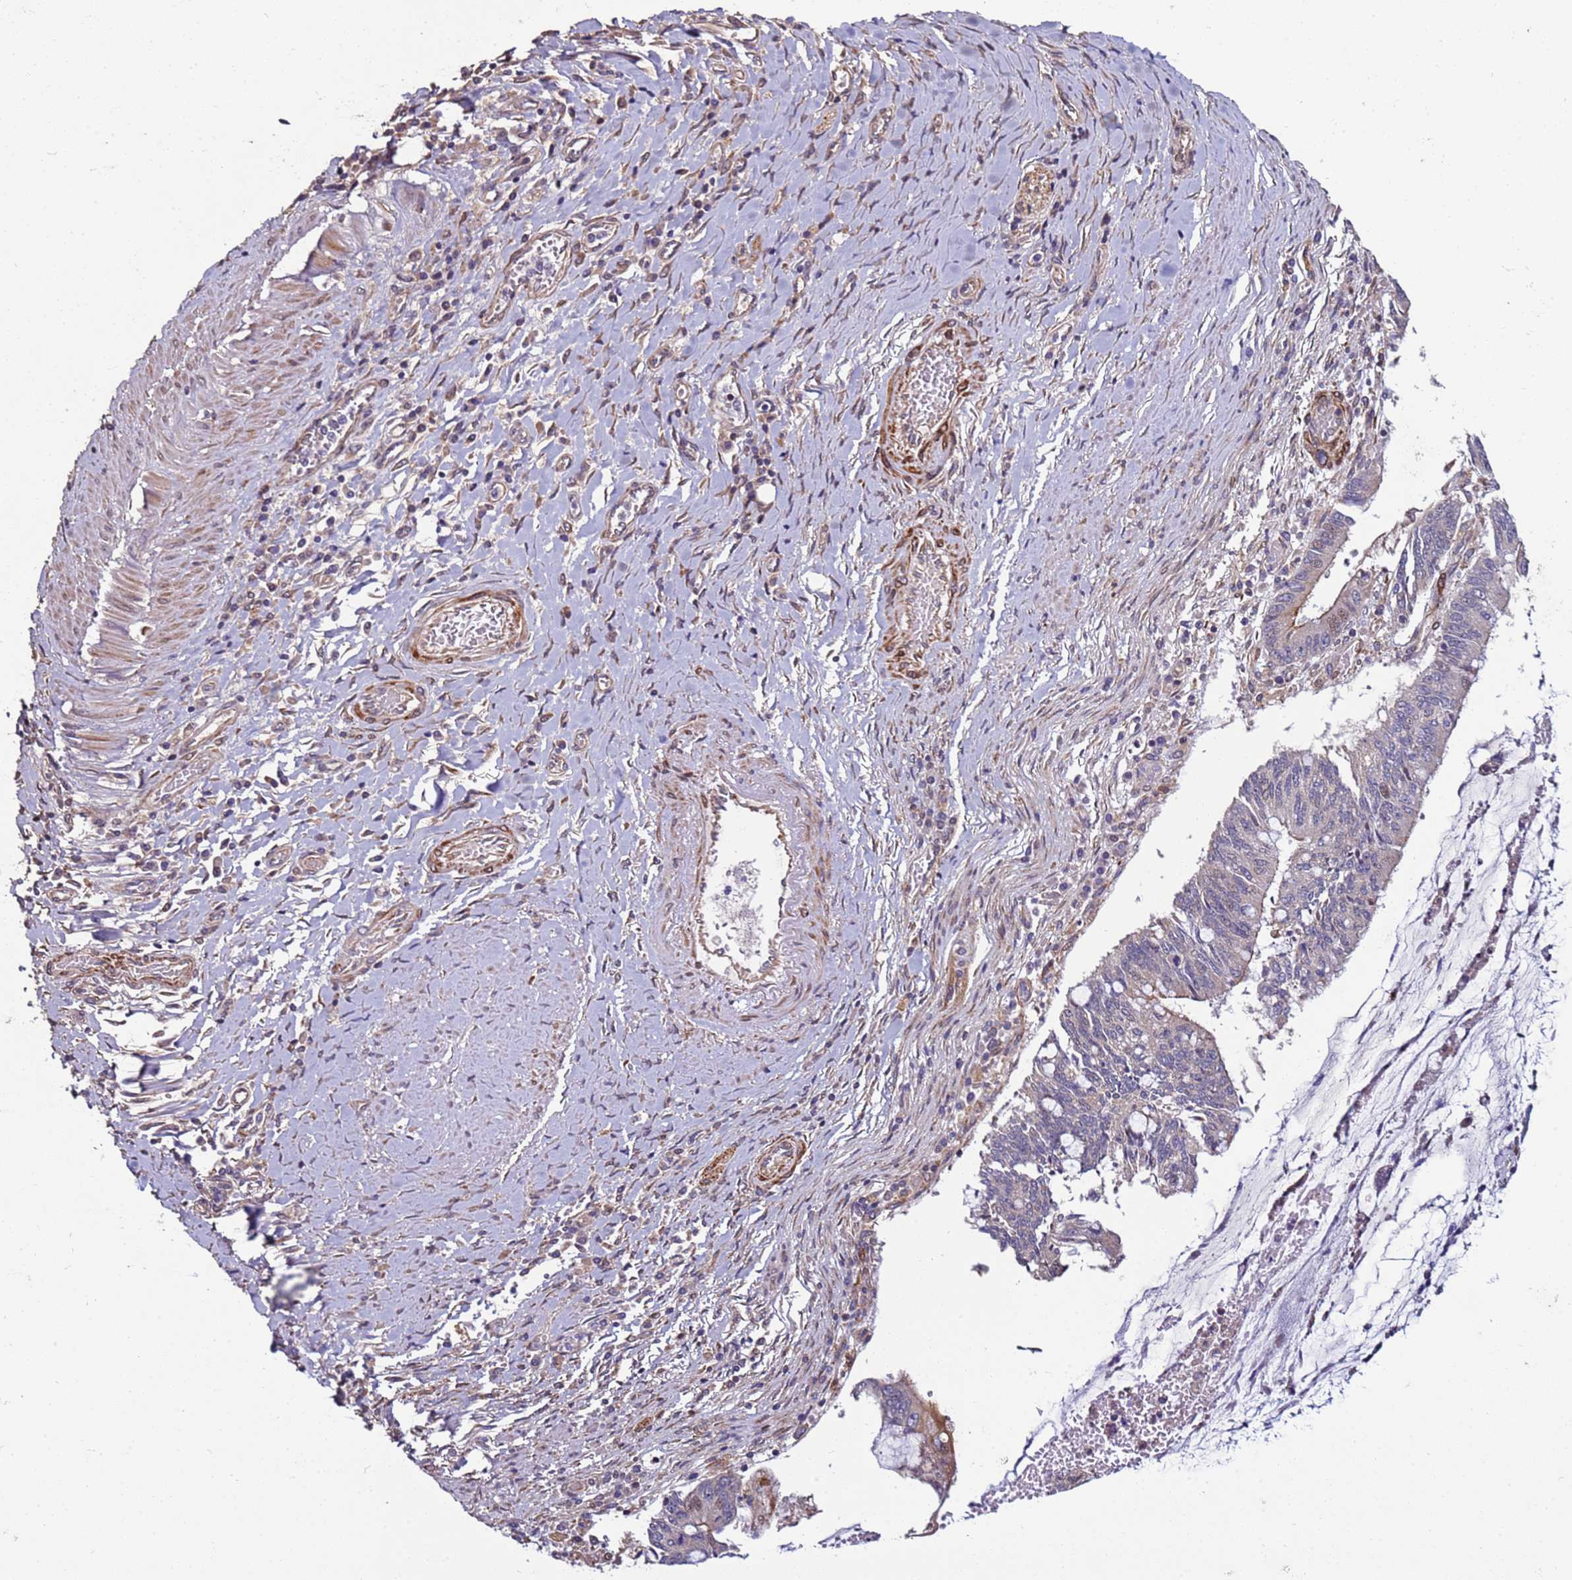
{"staining": {"intensity": "negative", "quantity": "none", "location": "none"}, "tissue": "pancreatic cancer", "cell_type": "Tumor cells", "image_type": "cancer", "snomed": [{"axis": "morphology", "description": "Adenocarcinoma, NOS"}, {"axis": "topography", "description": "Pancreas"}], "caption": "High power microscopy photomicrograph of an IHC histopathology image of pancreatic cancer, revealing no significant expression in tumor cells.", "gene": "MCRIP1", "patient": {"sex": "female", "age": 50}}